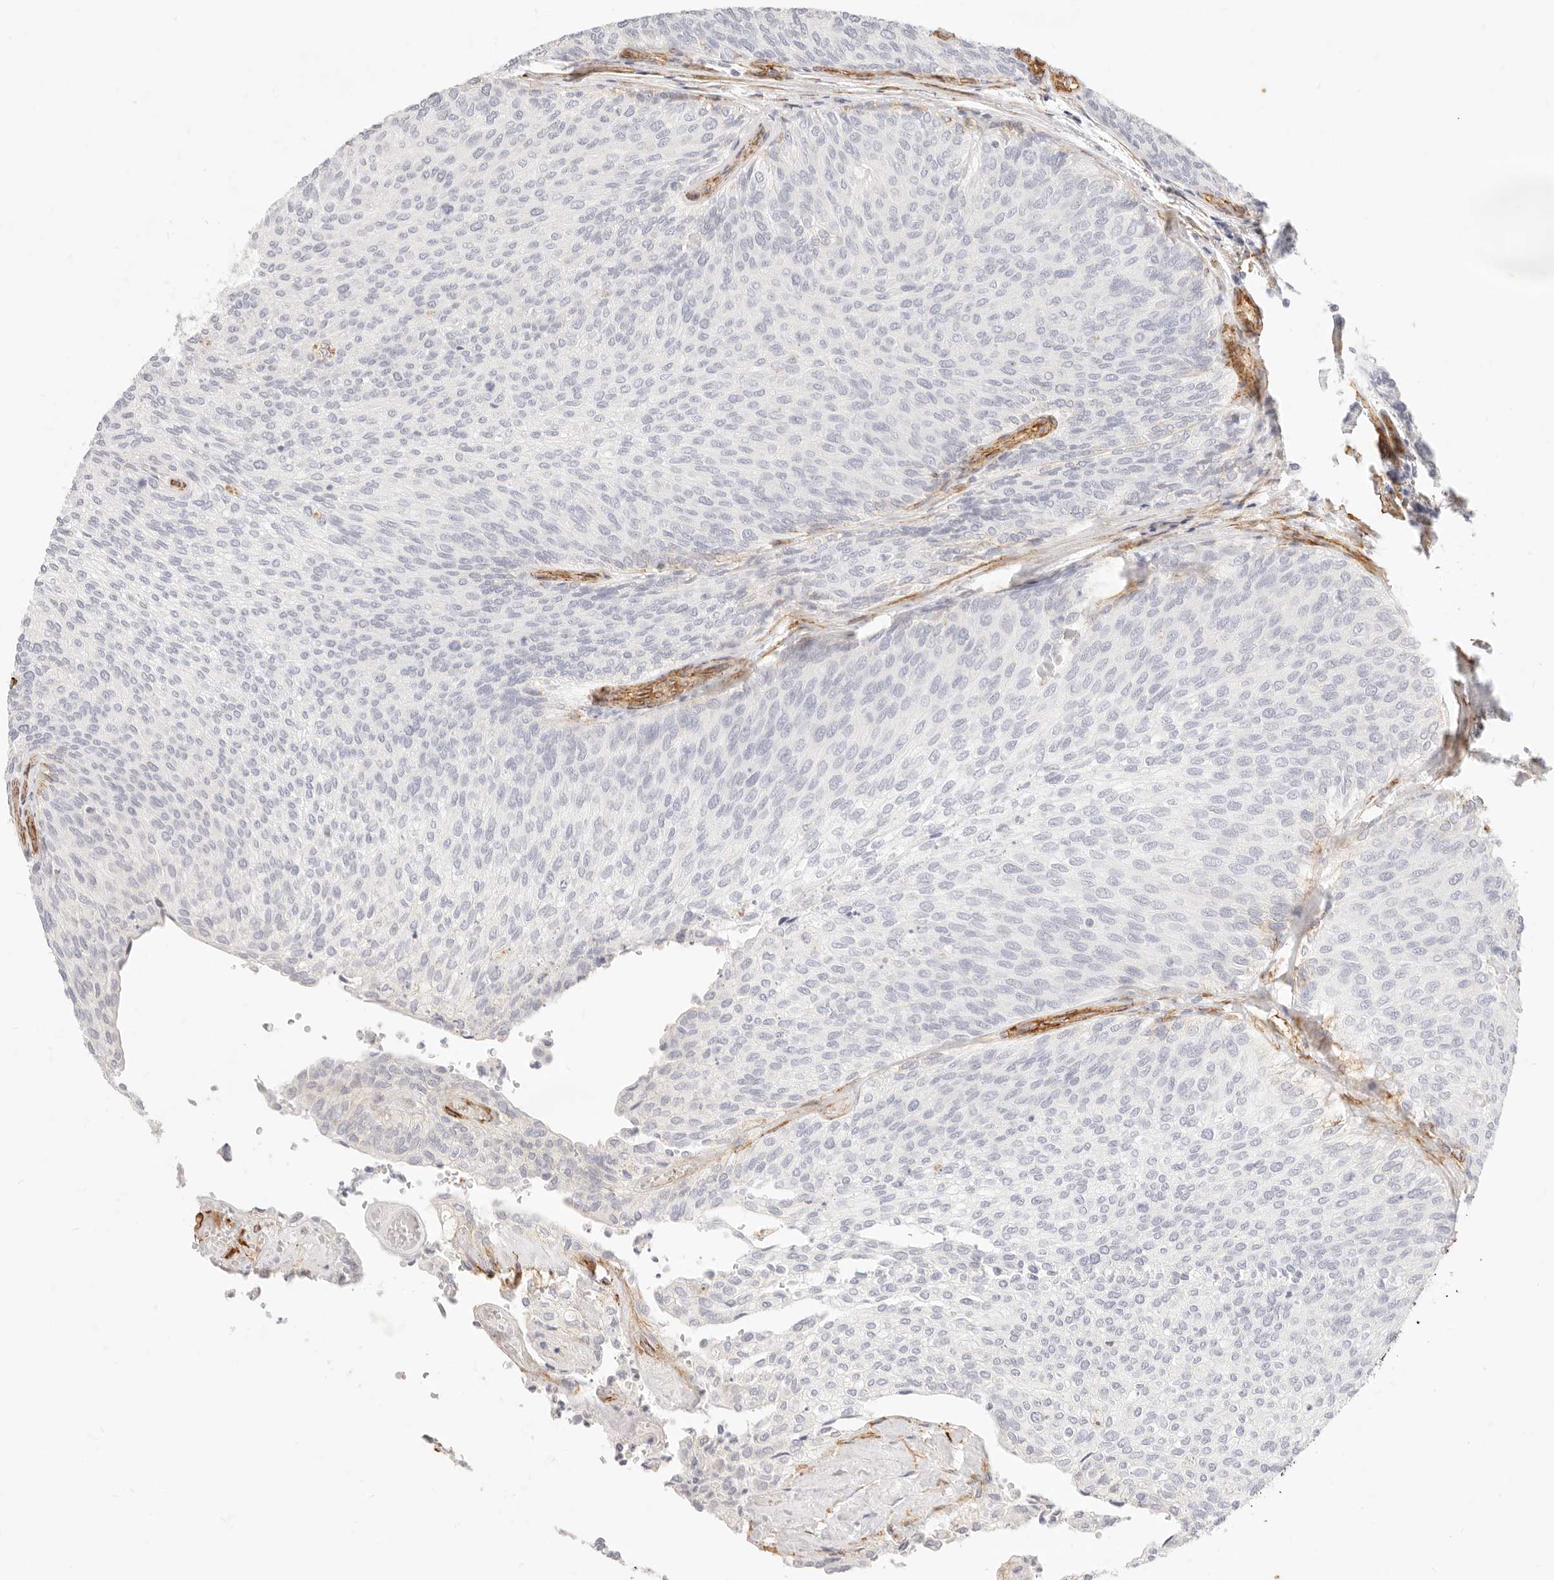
{"staining": {"intensity": "negative", "quantity": "none", "location": "none"}, "tissue": "urothelial cancer", "cell_type": "Tumor cells", "image_type": "cancer", "snomed": [{"axis": "morphology", "description": "Urothelial carcinoma, Low grade"}, {"axis": "topography", "description": "Urinary bladder"}], "caption": "A high-resolution micrograph shows immunohistochemistry staining of urothelial carcinoma (low-grade), which displays no significant staining in tumor cells.", "gene": "NUS1", "patient": {"sex": "female", "age": 79}}